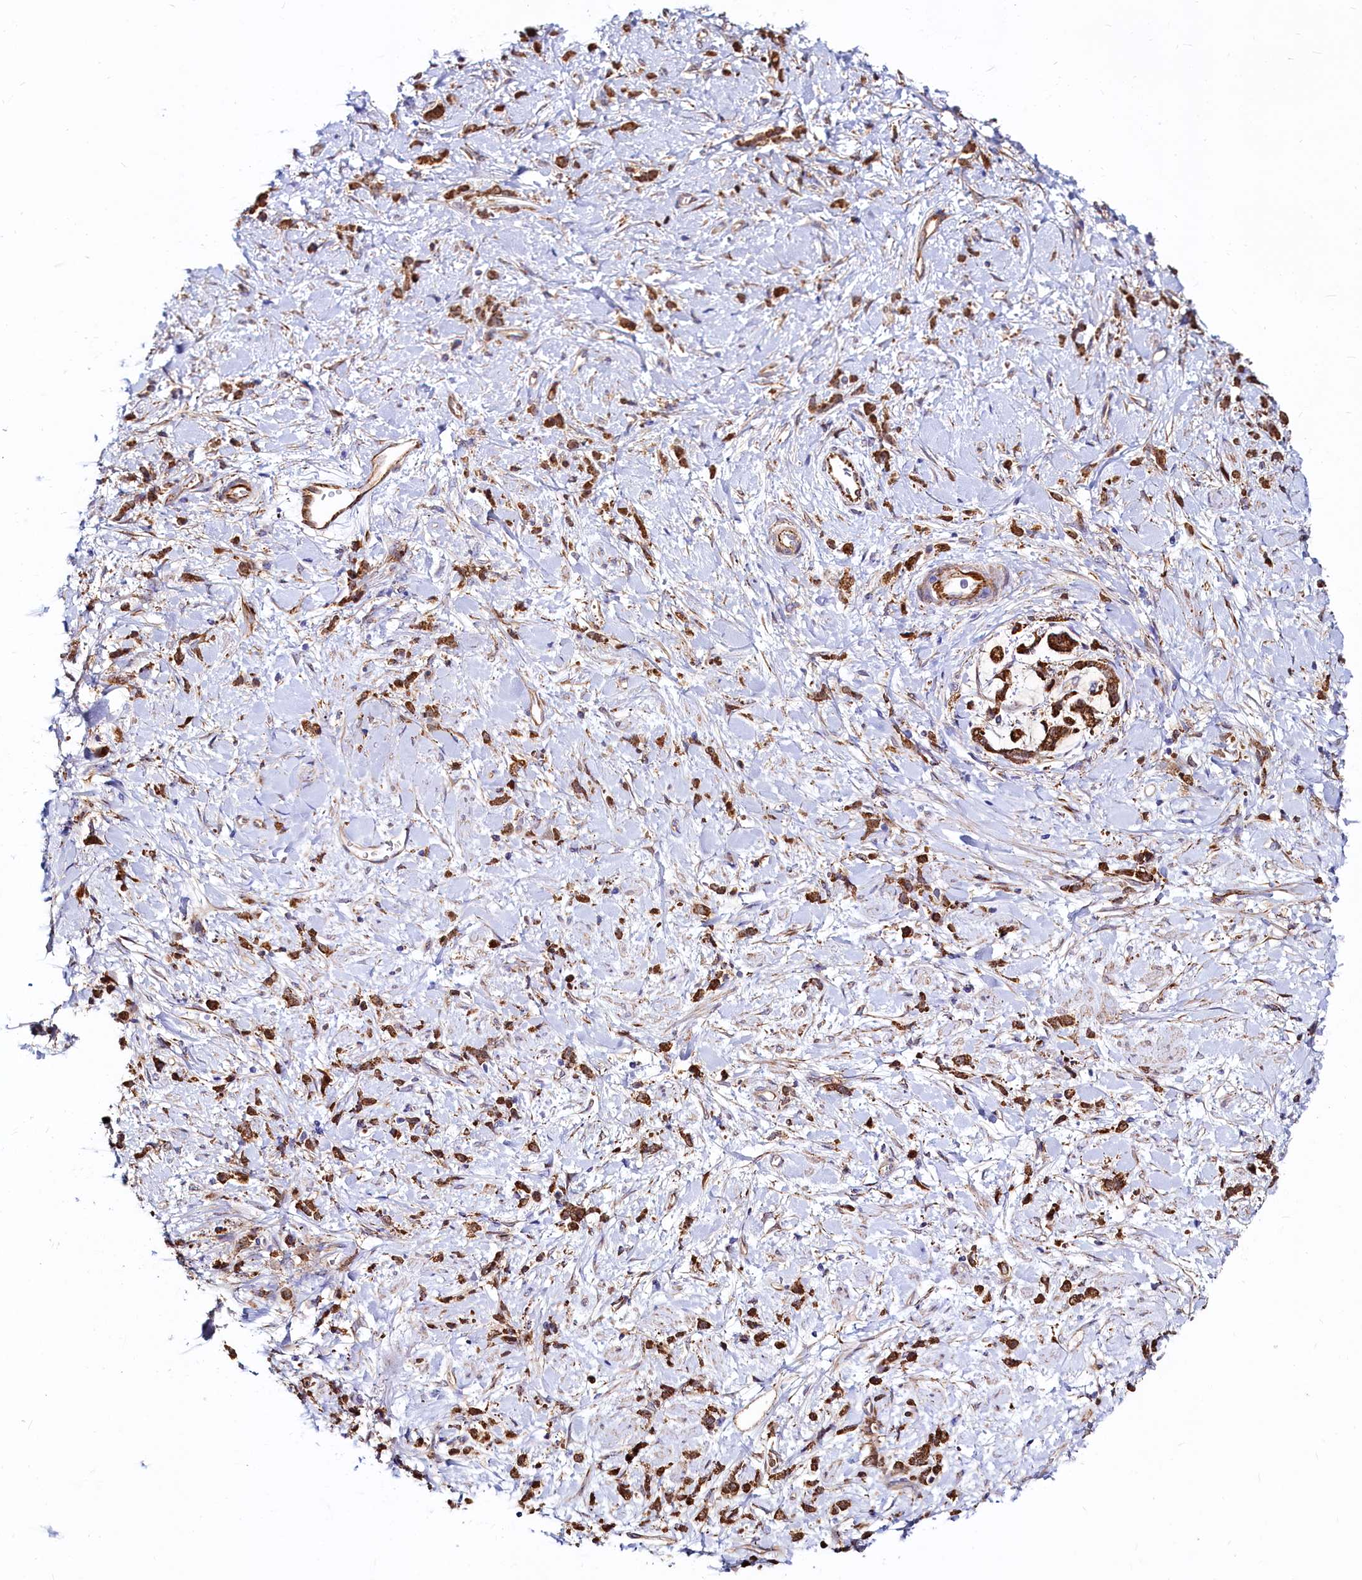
{"staining": {"intensity": "strong", "quantity": ">75%", "location": "cytoplasmic/membranous"}, "tissue": "stomach cancer", "cell_type": "Tumor cells", "image_type": "cancer", "snomed": [{"axis": "morphology", "description": "Adenocarcinoma, NOS"}, {"axis": "topography", "description": "Stomach"}], "caption": "There is high levels of strong cytoplasmic/membranous staining in tumor cells of adenocarcinoma (stomach), as demonstrated by immunohistochemical staining (brown color).", "gene": "ASTE1", "patient": {"sex": "female", "age": 60}}